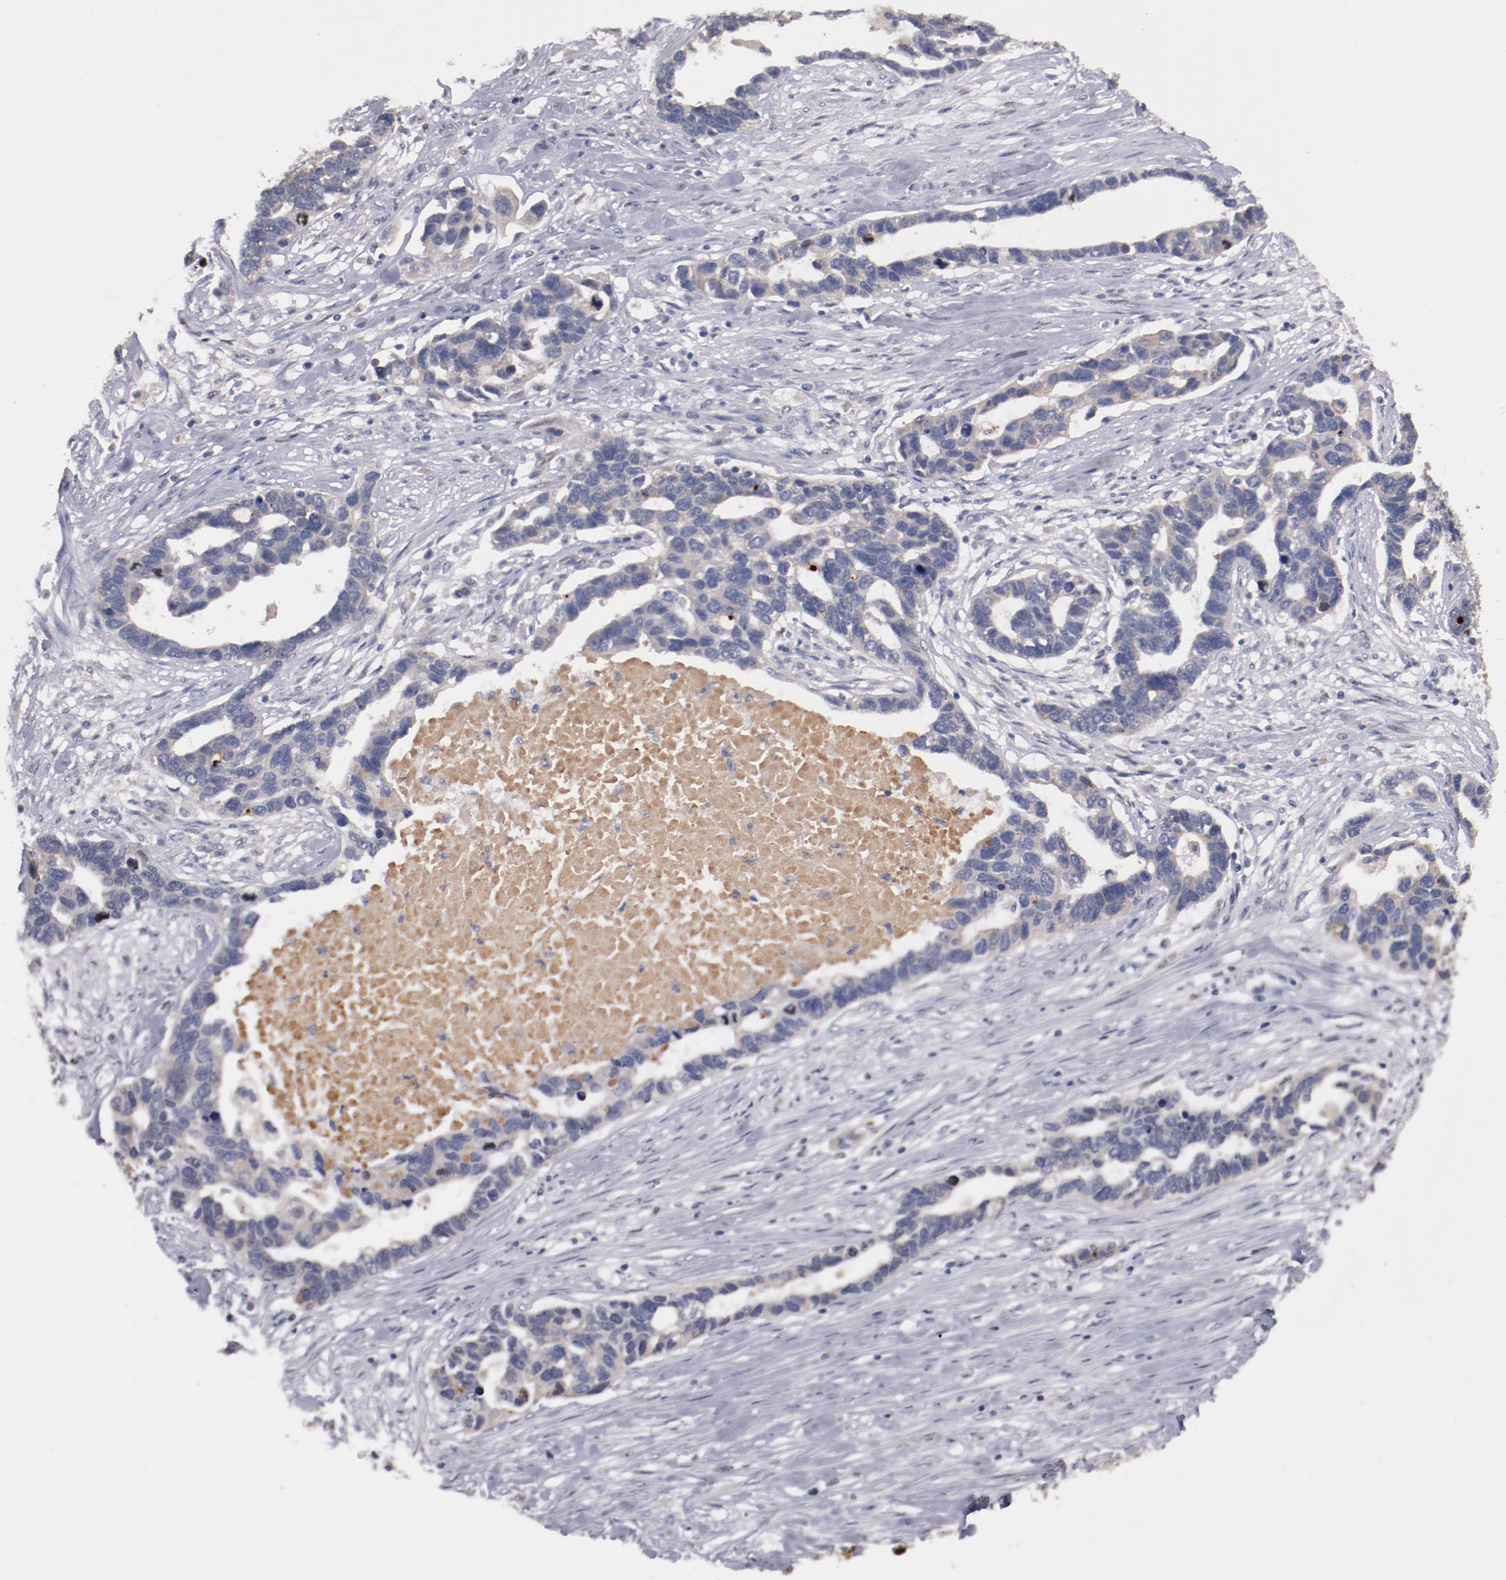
{"staining": {"intensity": "weak", "quantity": "25%-75%", "location": "cytoplasmic/membranous"}, "tissue": "ovarian cancer", "cell_type": "Tumor cells", "image_type": "cancer", "snomed": [{"axis": "morphology", "description": "Cystadenocarcinoma, serous, NOS"}, {"axis": "topography", "description": "Ovary"}], "caption": "Immunohistochemistry (IHC) (DAB (3,3'-diaminobenzidine)) staining of serous cystadenocarcinoma (ovarian) displays weak cytoplasmic/membranous protein positivity in approximately 25%-75% of tumor cells. (Stains: DAB in brown, nuclei in blue, Microscopy: brightfield microscopy at high magnification).", "gene": "FAM81A", "patient": {"sex": "female", "age": 54}}